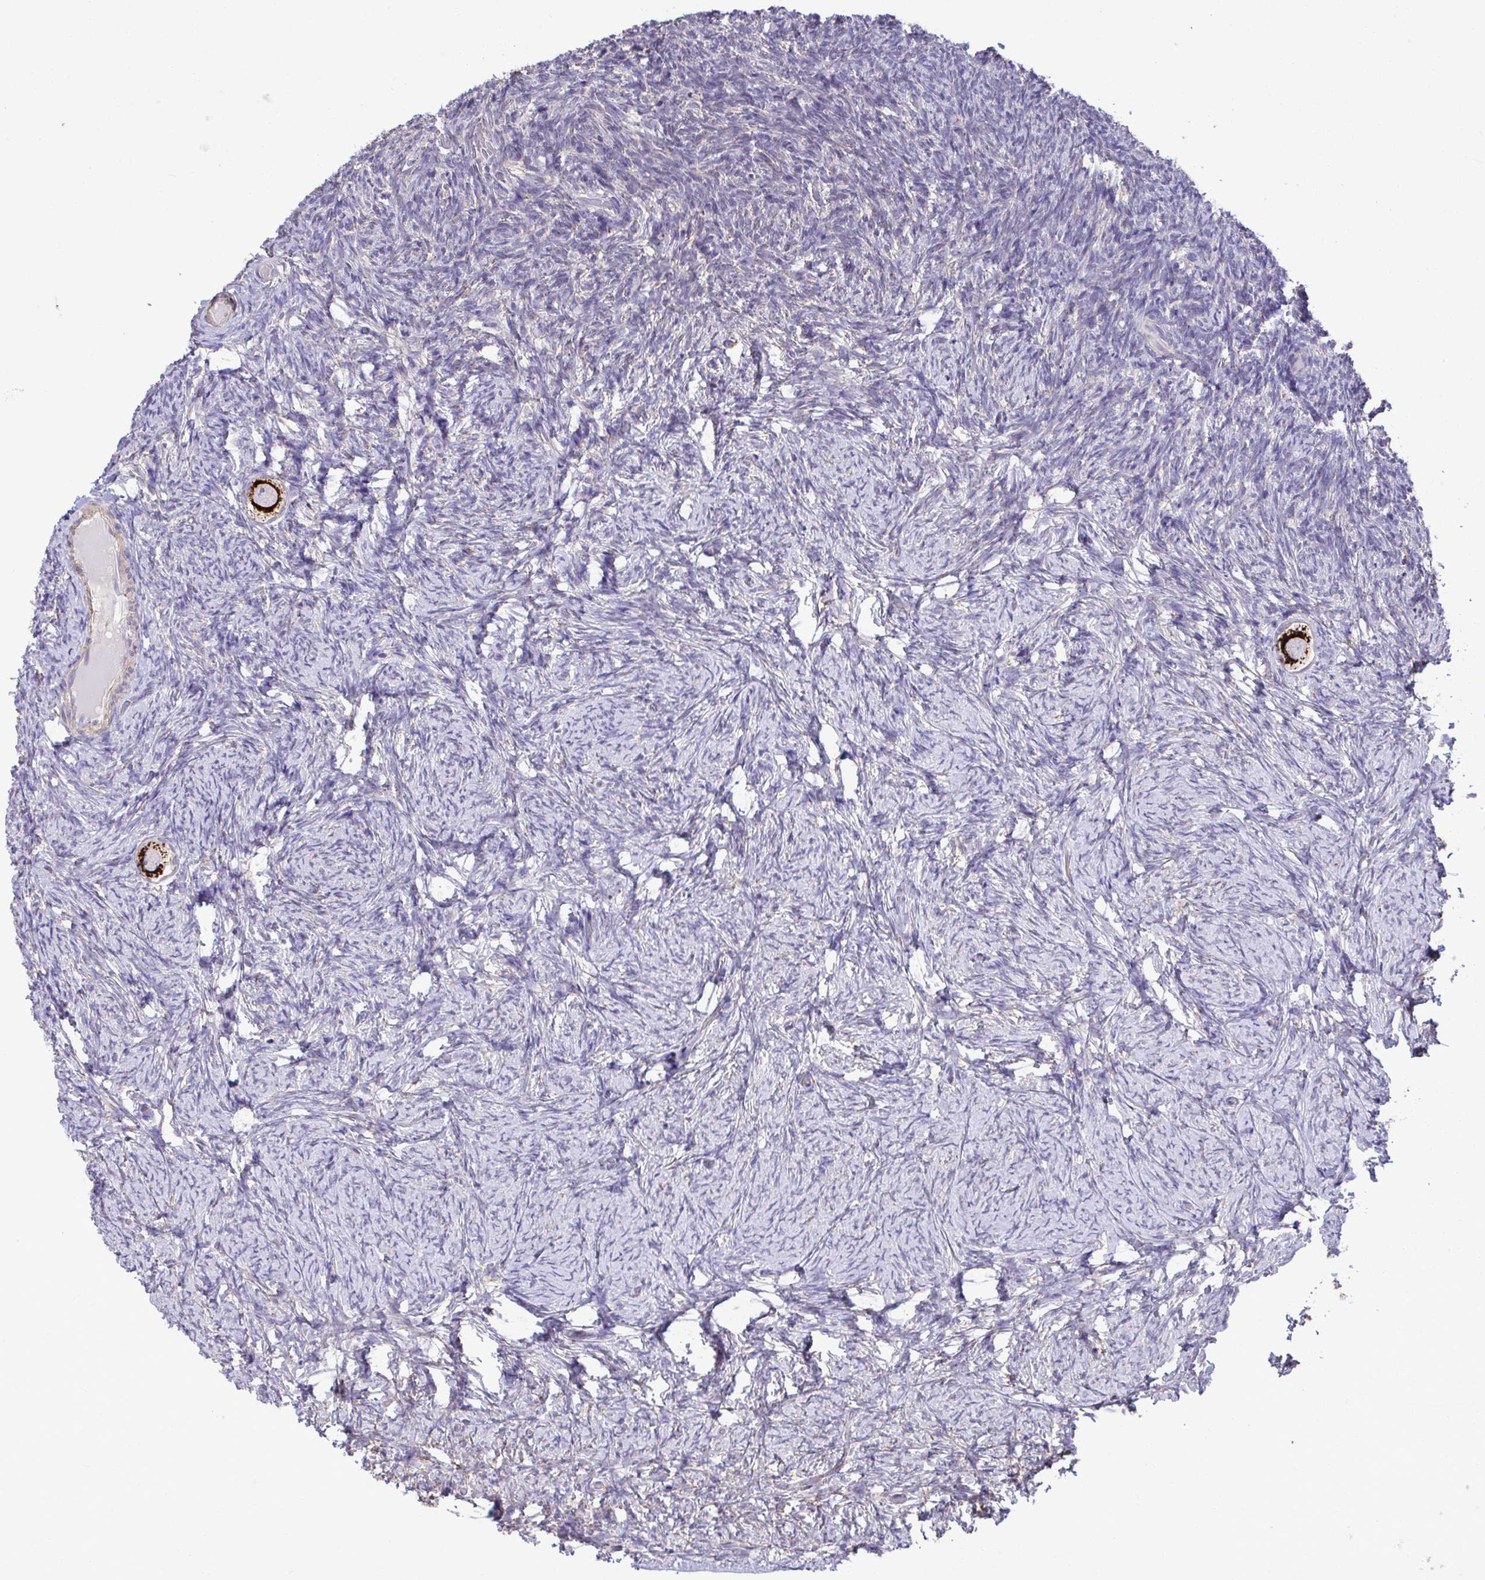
{"staining": {"intensity": "strong", "quantity": ">75%", "location": "cytoplasmic/membranous"}, "tissue": "ovary", "cell_type": "Follicle cells", "image_type": "normal", "snomed": [{"axis": "morphology", "description": "Normal tissue, NOS"}, {"axis": "topography", "description": "Ovary"}], "caption": "Normal ovary reveals strong cytoplasmic/membranous staining in about >75% of follicle cells (Brightfield microscopy of DAB IHC at high magnification)..", "gene": "ENSG00000269547", "patient": {"sex": "female", "age": 34}}